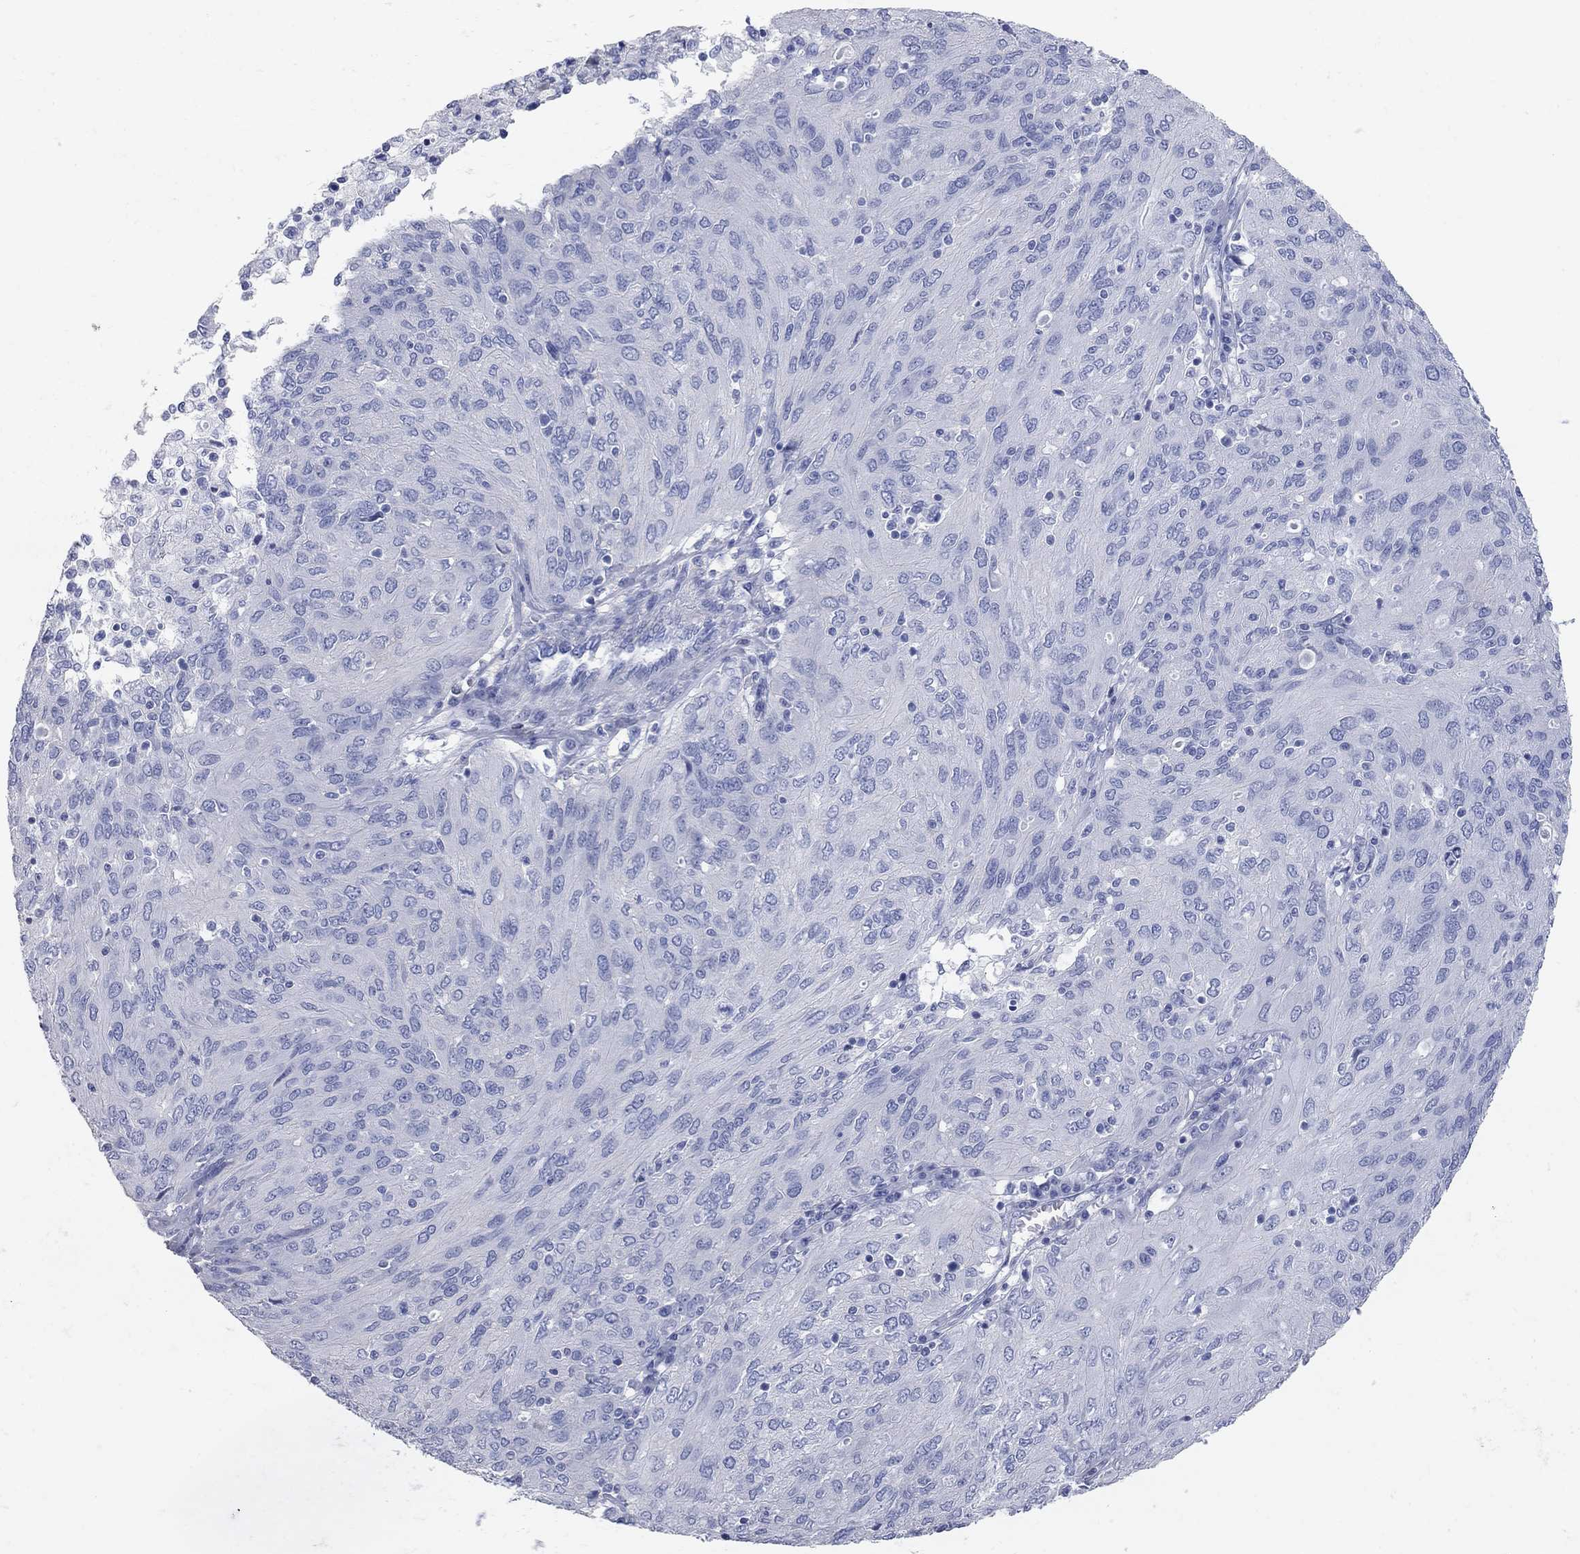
{"staining": {"intensity": "negative", "quantity": "none", "location": "none"}, "tissue": "ovarian cancer", "cell_type": "Tumor cells", "image_type": "cancer", "snomed": [{"axis": "morphology", "description": "Carcinoma, endometroid"}, {"axis": "topography", "description": "Ovary"}], "caption": "IHC micrograph of neoplastic tissue: human endometroid carcinoma (ovarian) stained with DAB (3,3'-diaminobenzidine) displays no significant protein staining in tumor cells. (DAB IHC with hematoxylin counter stain).", "gene": "AOX1", "patient": {"sex": "female", "age": 50}}